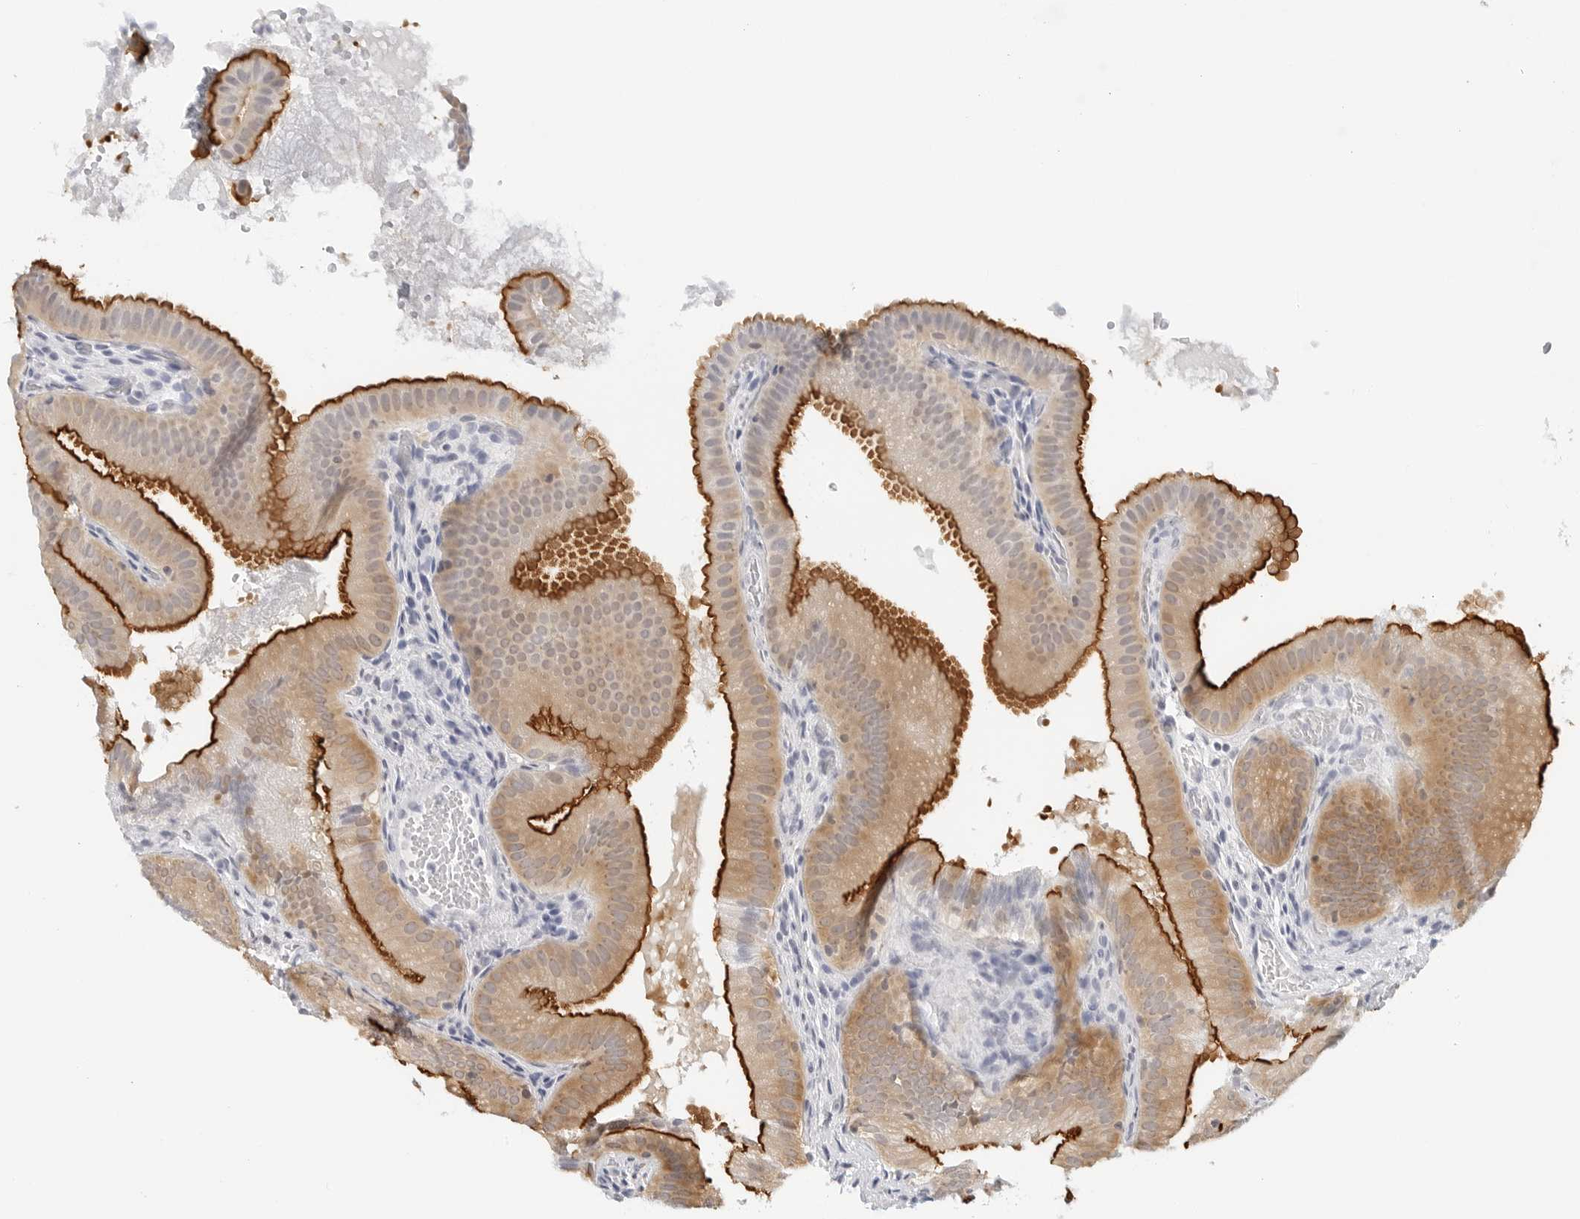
{"staining": {"intensity": "strong", "quantity": ">75%", "location": "cytoplasmic/membranous"}, "tissue": "gallbladder", "cell_type": "Glandular cells", "image_type": "normal", "snomed": [{"axis": "morphology", "description": "Normal tissue, NOS"}, {"axis": "topography", "description": "Gallbladder"}], "caption": "This micrograph displays immunohistochemistry (IHC) staining of normal gallbladder, with high strong cytoplasmic/membranous expression in approximately >75% of glandular cells.", "gene": "SLC9A3R1", "patient": {"sex": "female", "age": 30}}